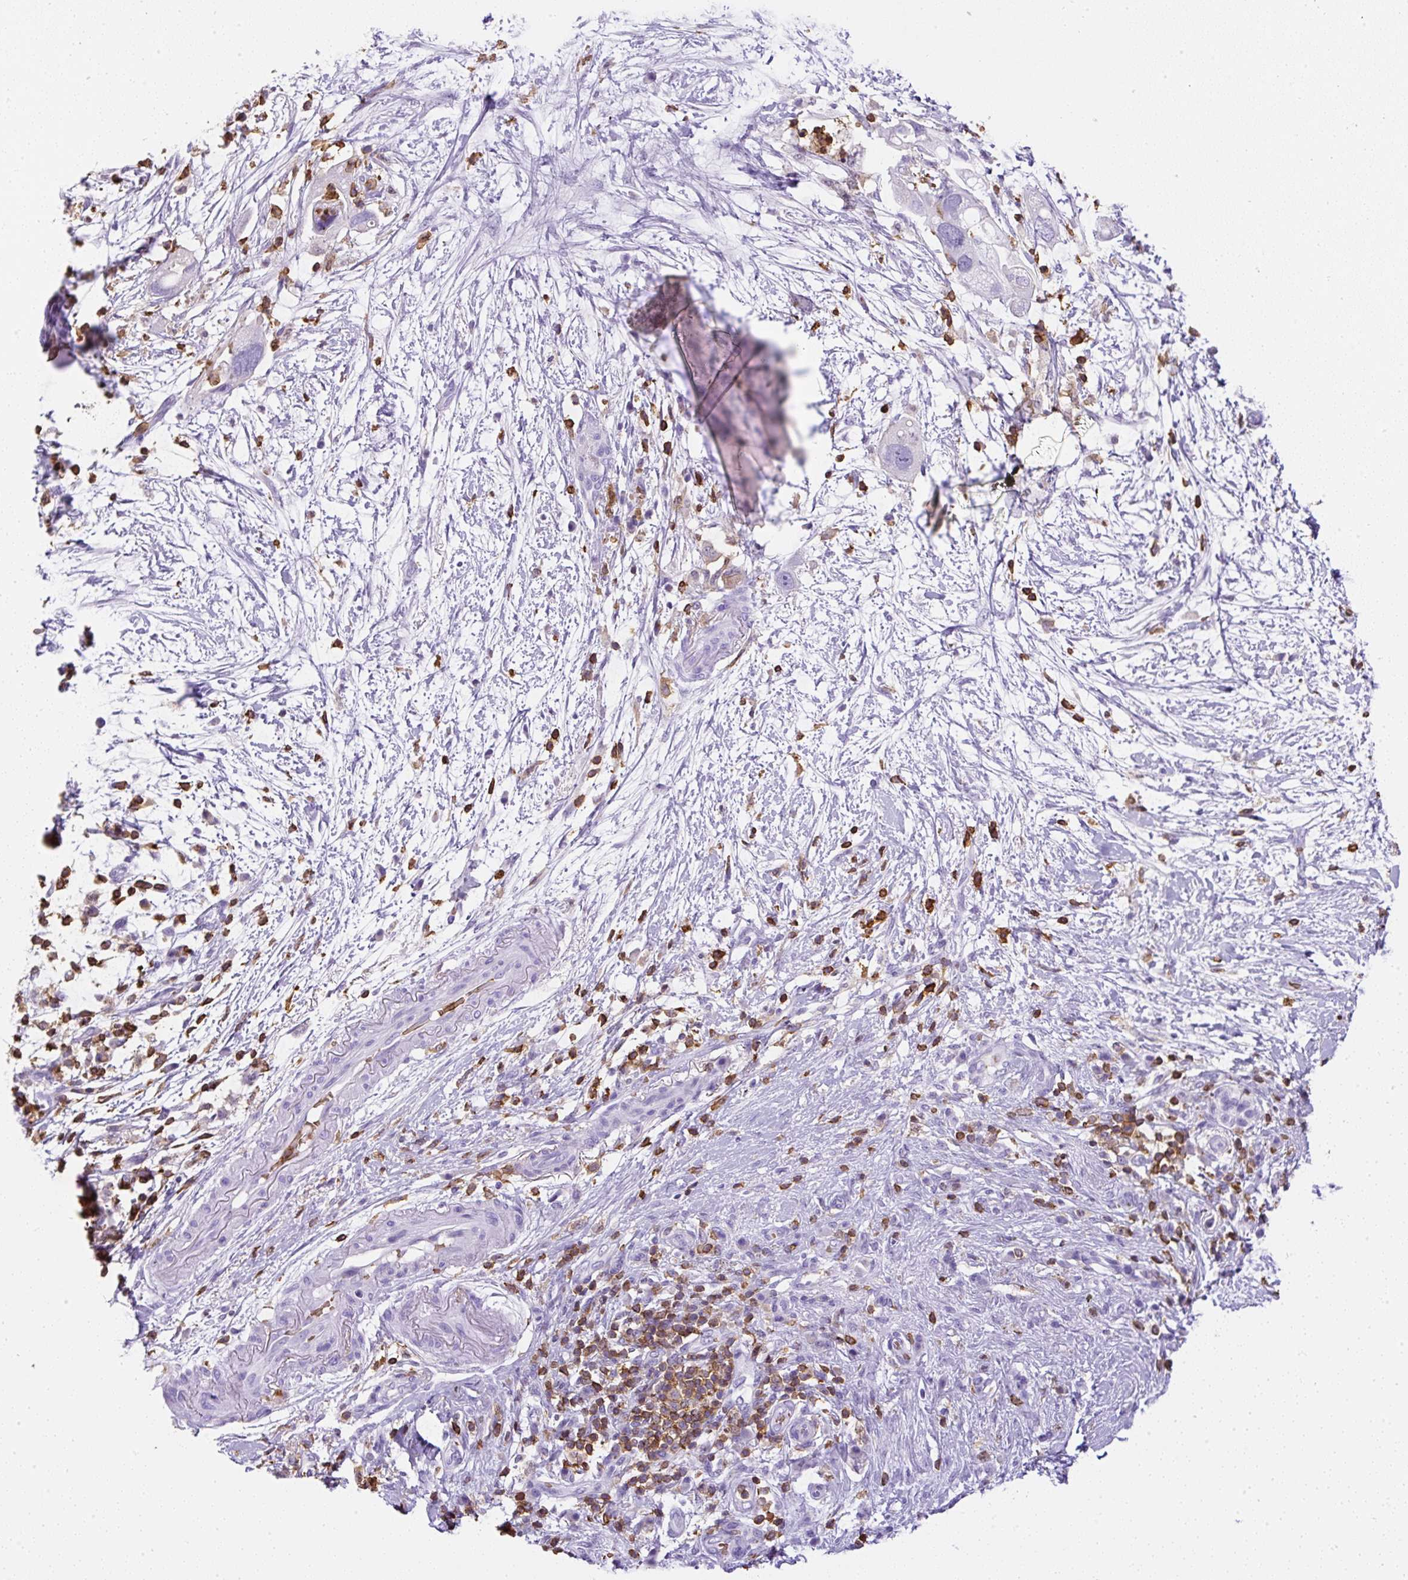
{"staining": {"intensity": "negative", "quantity": "none", "location": "none"}, "tissue": "pancreatic cancer", "cell_type": "Tumor cells", "image_type": "cancer", "snomed": [{"axis": "morphology", "description": "Adenocarcinoma, NOS"}, {"axis": "topography", "description": "Pancreas"}], "caption": "Tumor cells show no significant protein expression in pancreatic cancer (adenocarcinoma). (DAB (3,3'-diaminobenzidine) immunohistochemistry visualized using brightfield microscopy, high magnification).", "gene": "FAM228B", "patient": {"sex": "female", "age": 72}}